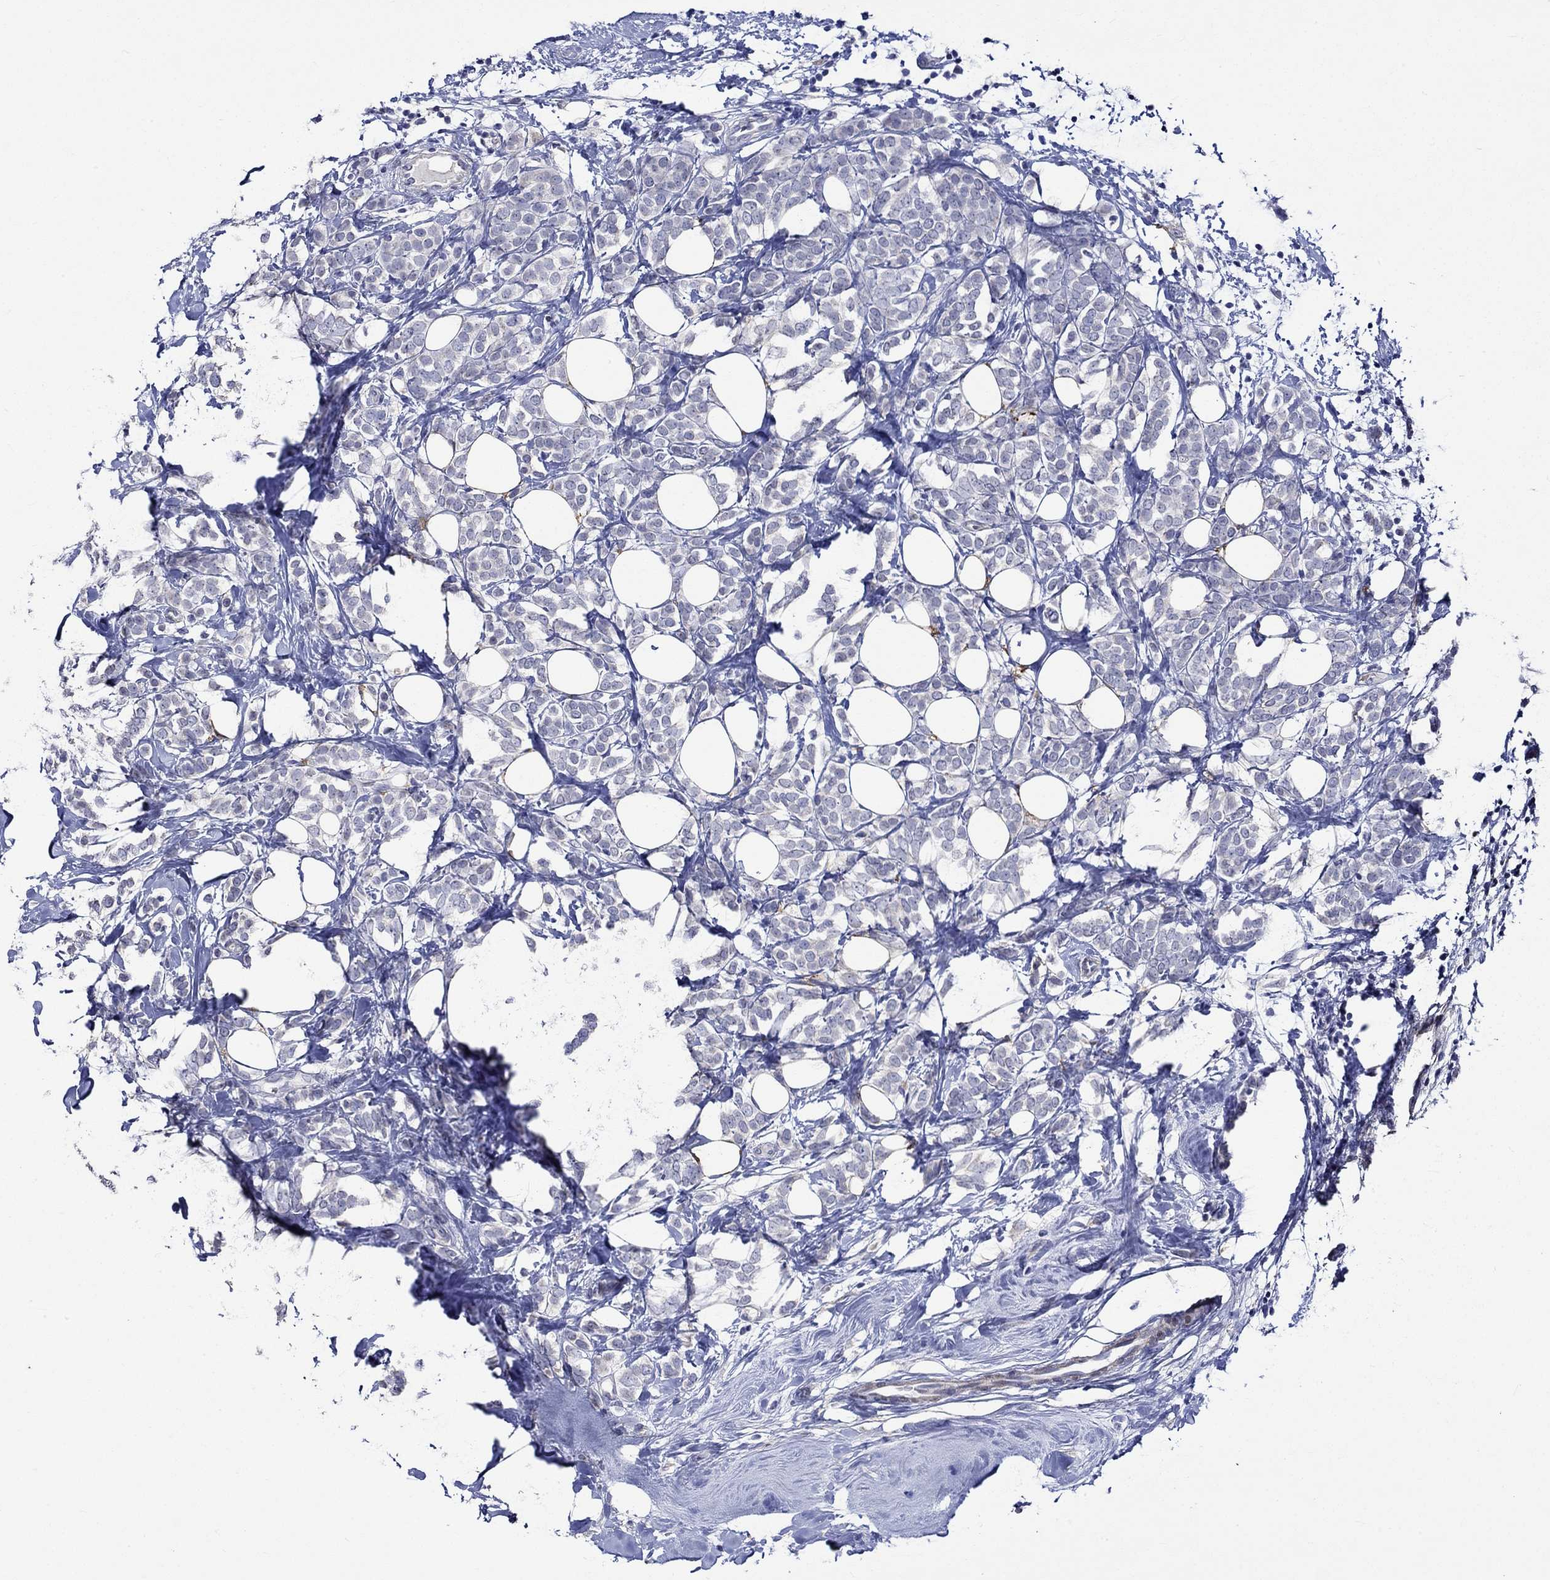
{"staining": {"intensity": "negative", "quantity": "none", "location": "none"}, "tissue": "breast cancer", "cell_type": "Tumor cells", "image_type": "cancer", "snomed": [{"axis": "morphology", "description": "Lobular carcinoma"}, {"axis": "topography", "description": "Breast"}], "caption": "High magnification brightfield microscopy of breast cancer (lobular carcinoma) stained with DAB (brown) and counterstained with hematoxylin (blue): tumor cells show no significant positivity.", "gene": "CRYAB", "patient": {"sex": "female", "age": 49}}